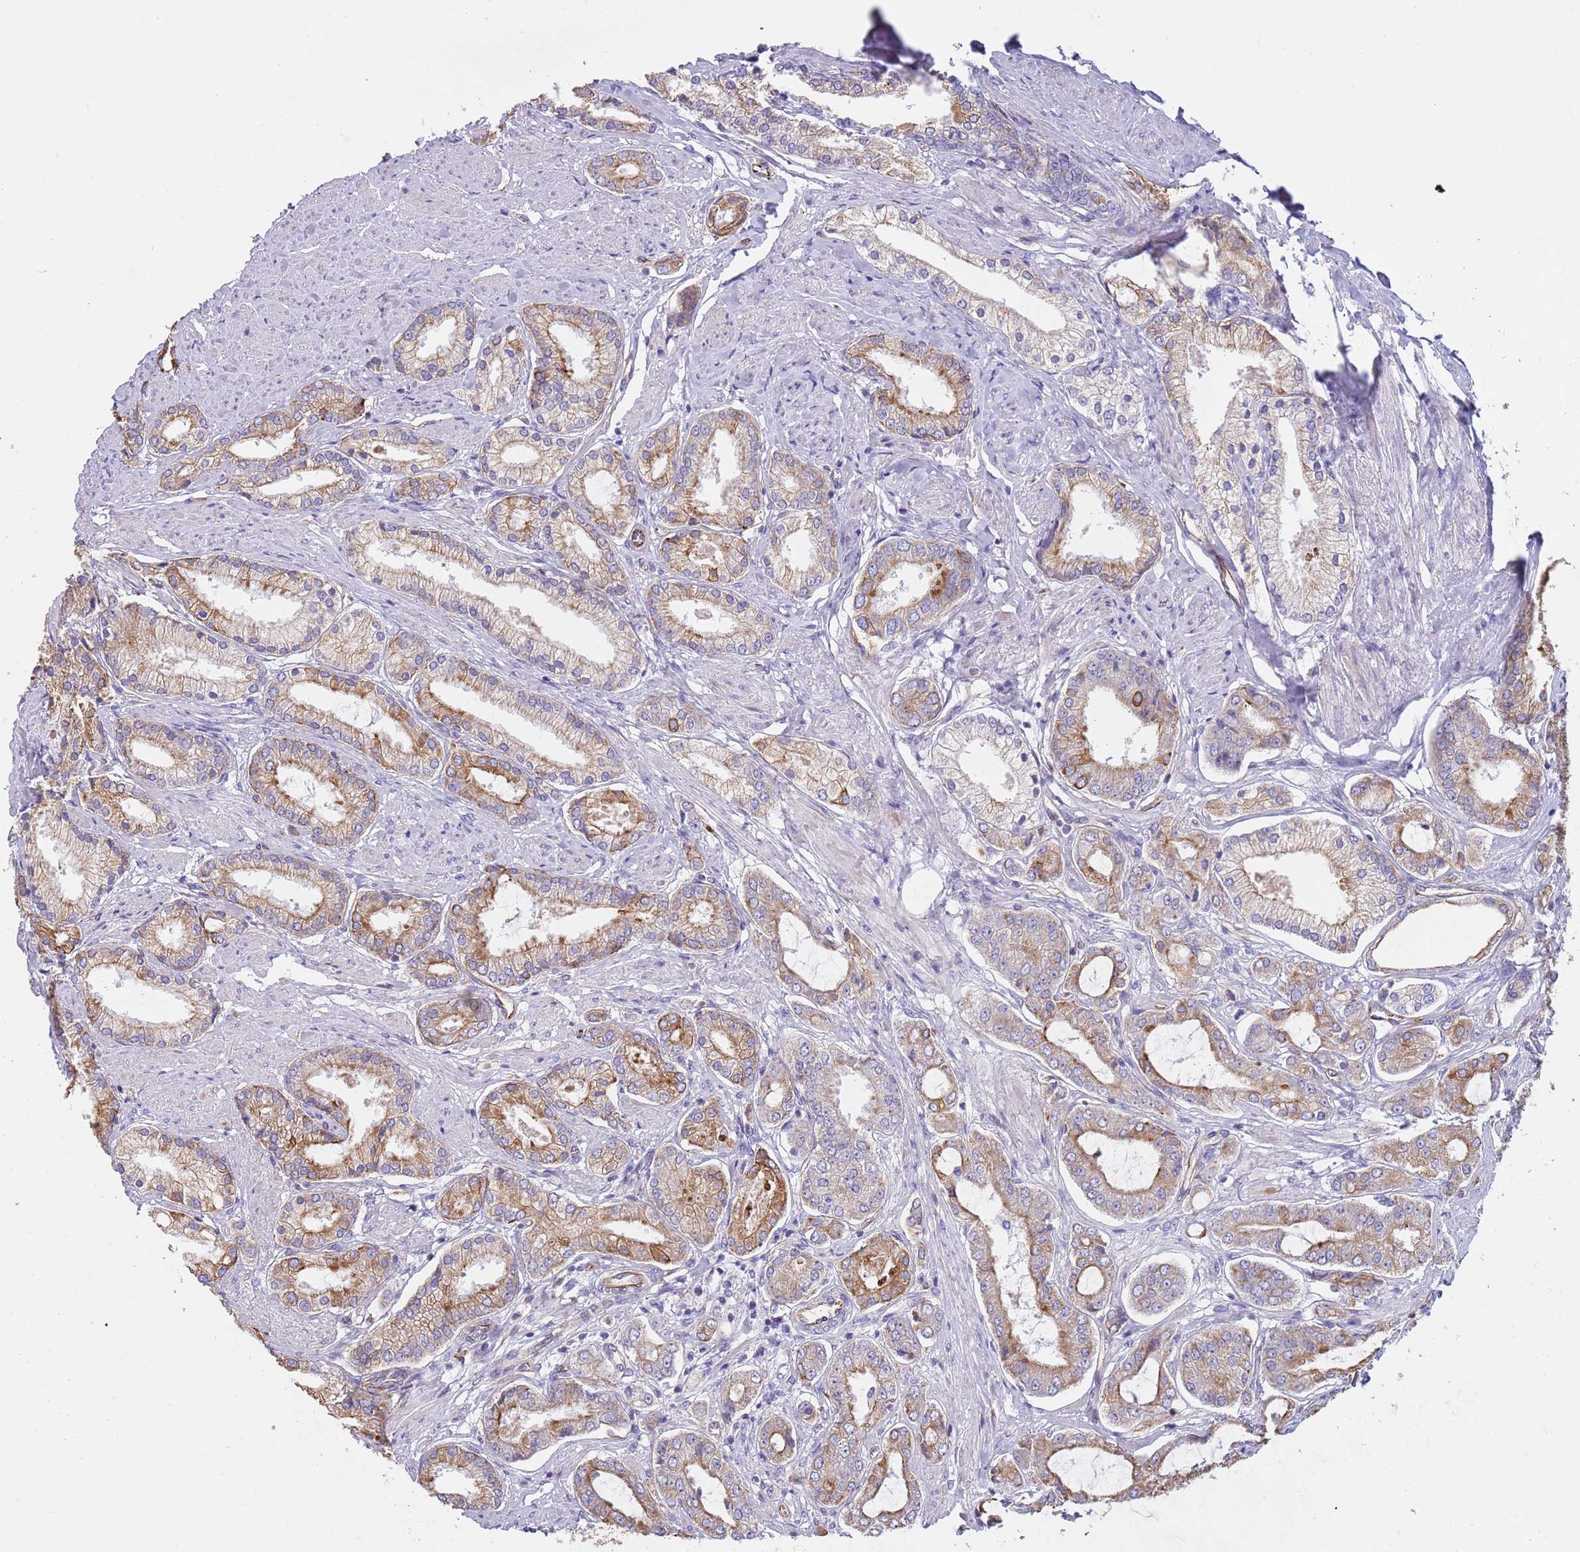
{"staining": {"intensity": "moderate", "quantity": ">75%", "location": "cytoplasmic/membranous"}, "tissue": "prostate cancer", "cell_type": "Tumor cells", "image_type": "cancer", "snomed": [{"axis": "morphology", "description": "Adenocarcinoma, High grade"}, {"axis": "topography", "description": "Prostate and seminal vesicle, NOS"}], "caption": "Protein staining reveals moderate cytoplasmic/membranous positivity in approximately >75% of tumor cells in prostate cancer (adenocarcinoma (high-grade)).", "gene": "MOGAT1", "patient": {"sex": "male", "age": 64}}